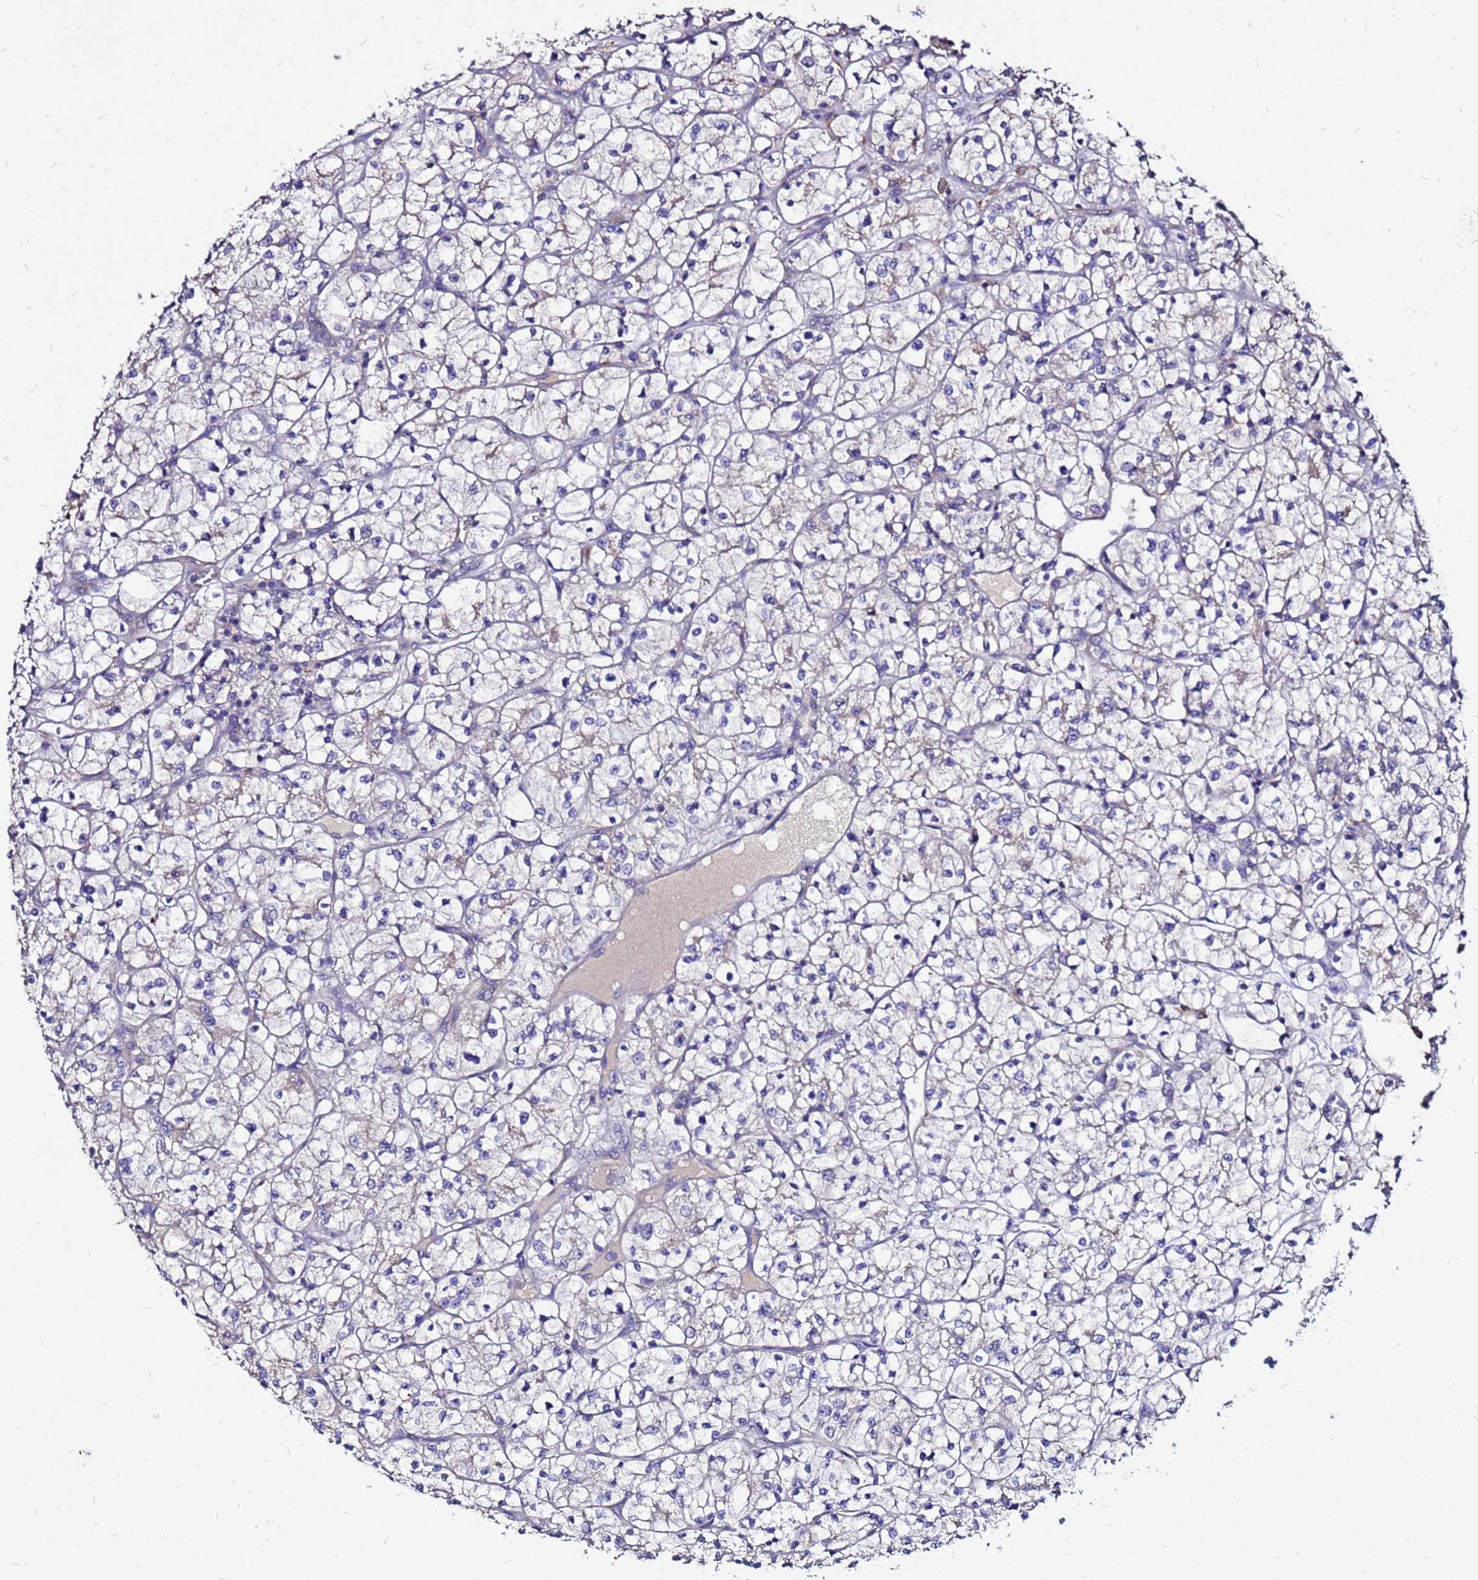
{"staining": {"intensity": "negative", "quantity": "none", "location": "none"}, "tissue": "renal cancer", "cell_type": "Tumor cells", "image_type": "cancer", "snomed": [{"axis": "morphology", "description": "Adenocarcinoma, NOS"}, {"axis": "topography", "description": "Kidney"}], "caption": "Tumor cells are negative for brown protein staining in adenocarcinoma (renal).", "gene": "ARHGEF5", "patient": {"sex": "female", "age": 64}}